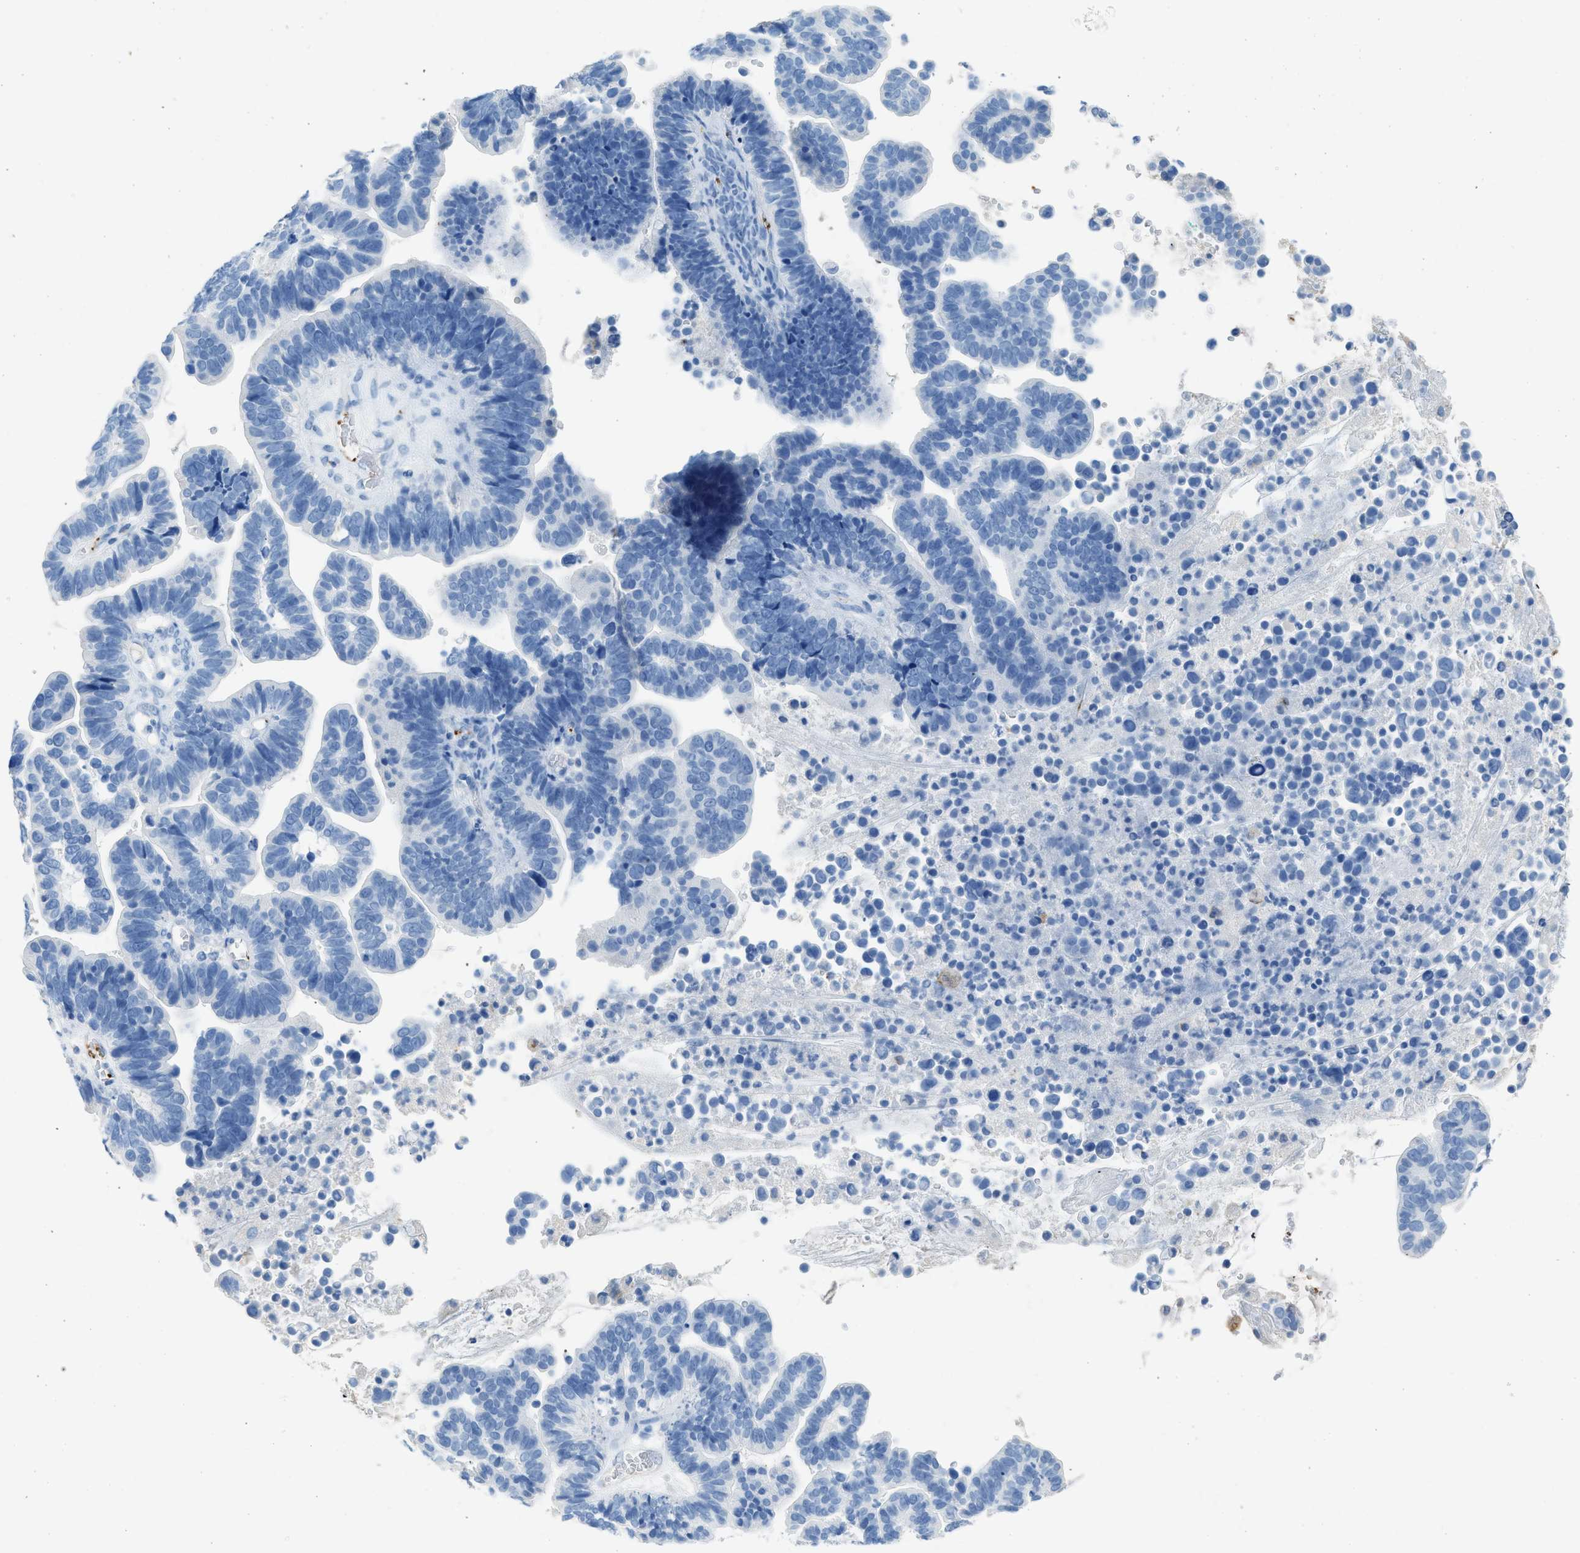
{"staining": {"intensity": "negative", "quantity": "none", "location": "none"}, "tissue": "ovarian cancer", "cell_type": "Tumor cells", "image_type": "cancer", "snomed": [{"axis": "morphology", "description": "Cystadenocarcinoma, serous, NOS"}, {"axis": "topography", "description": "Ovary"}], "caption": "Tumor cells are negative for protein expression in human serous cystadenocarcinoma (ovarian).", "gene": "FAIM2", "patient": {"sex": "female", "age": 56}}